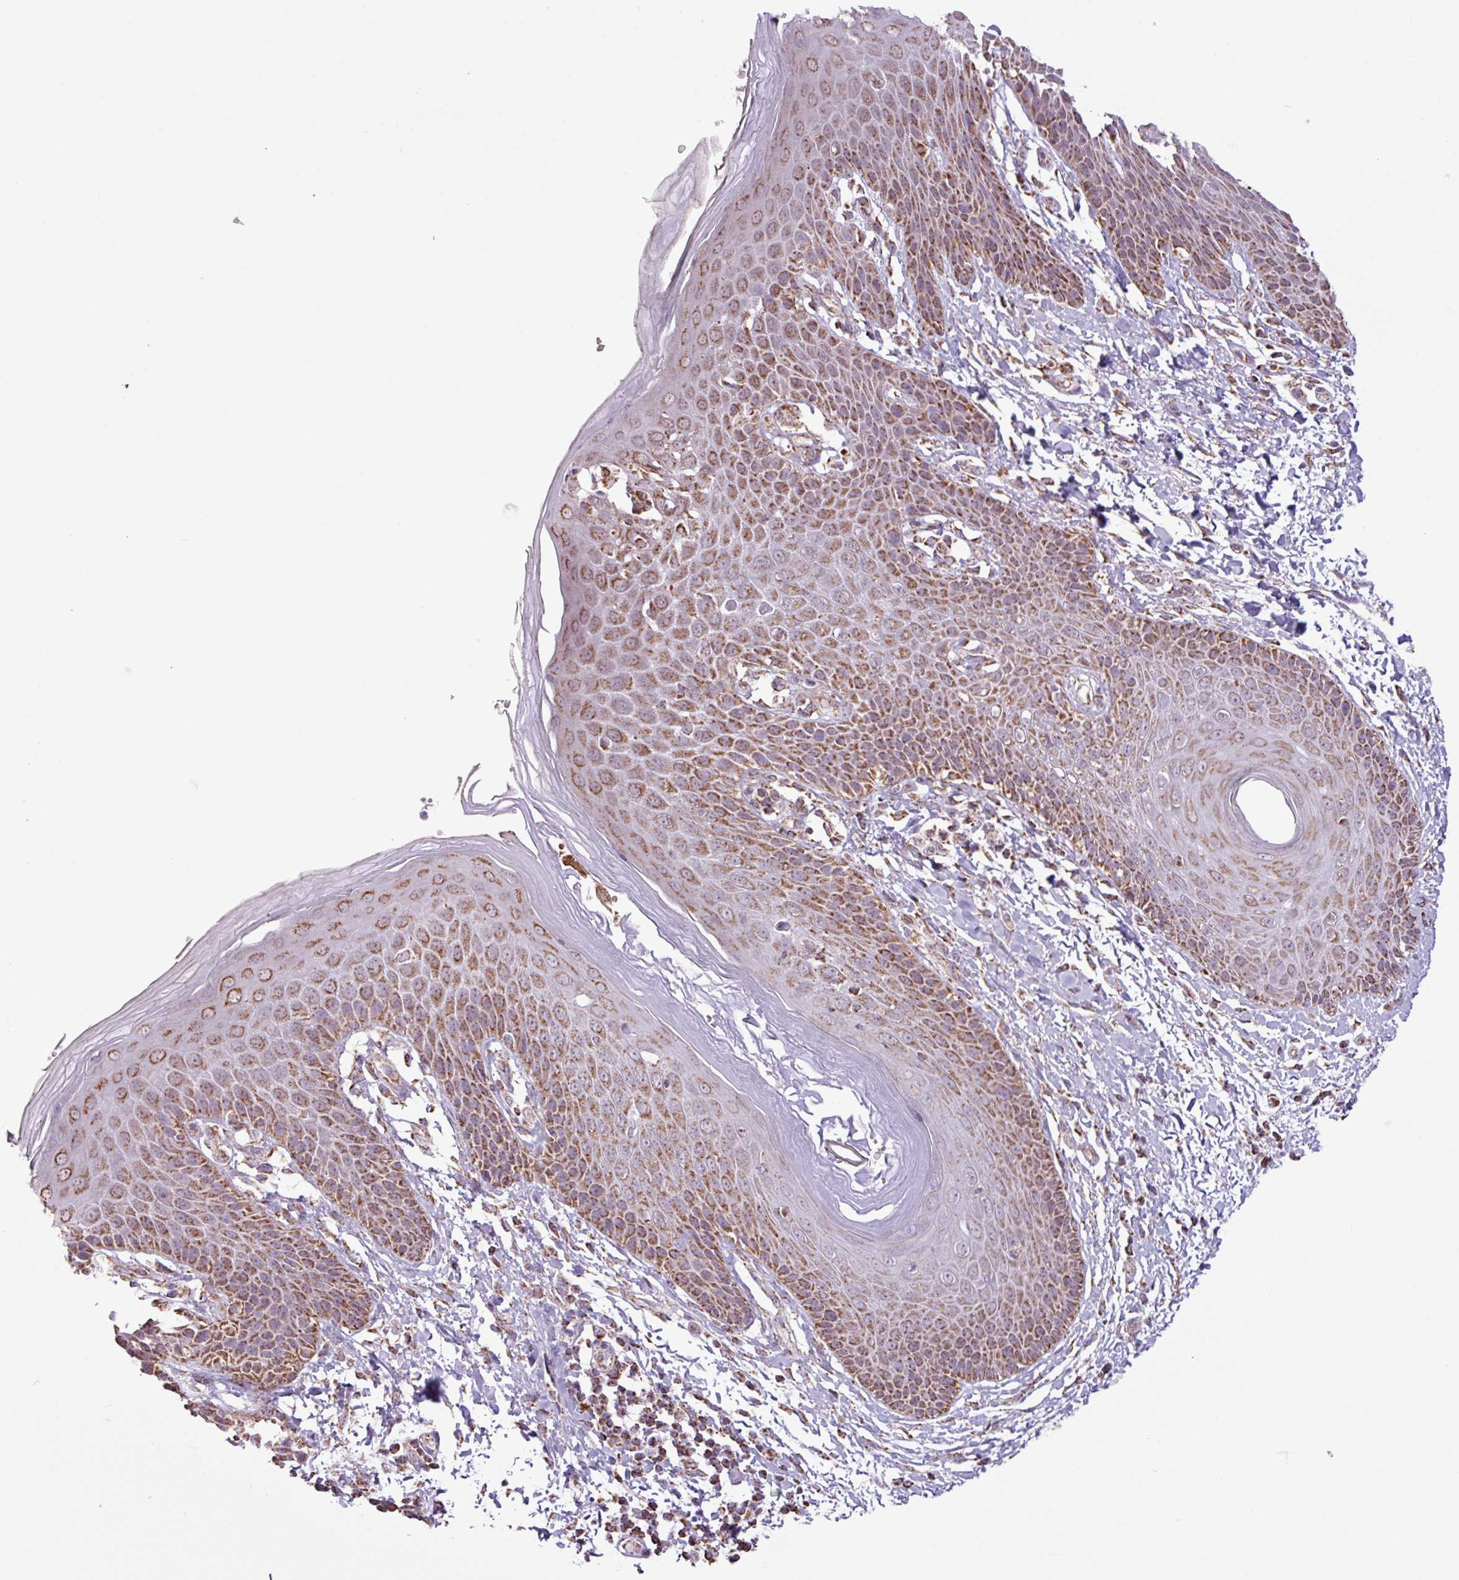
{"staining": {"intensity": "strong", "quantity": ">75%", "location": "cytoplasmic/membranous"}, "tissue": "skin", "cell_type": "Epidermal cells", "image_type": "normal", "snomed": [{"axis": "morphology", "description": "Normal tissue, NOS"}, {"axis": "topography", "description": "Peripheral nerve tissue"}], "caption": "DAB (3,3'-diaminobenzidine) immunohistochemical staining of benign skin displays strong cytoplasmic/membranous protein staining in approximately >75% of epidermal cells.", "gene": "ALG8", "patient": {"sex": "male", "age": 51}}